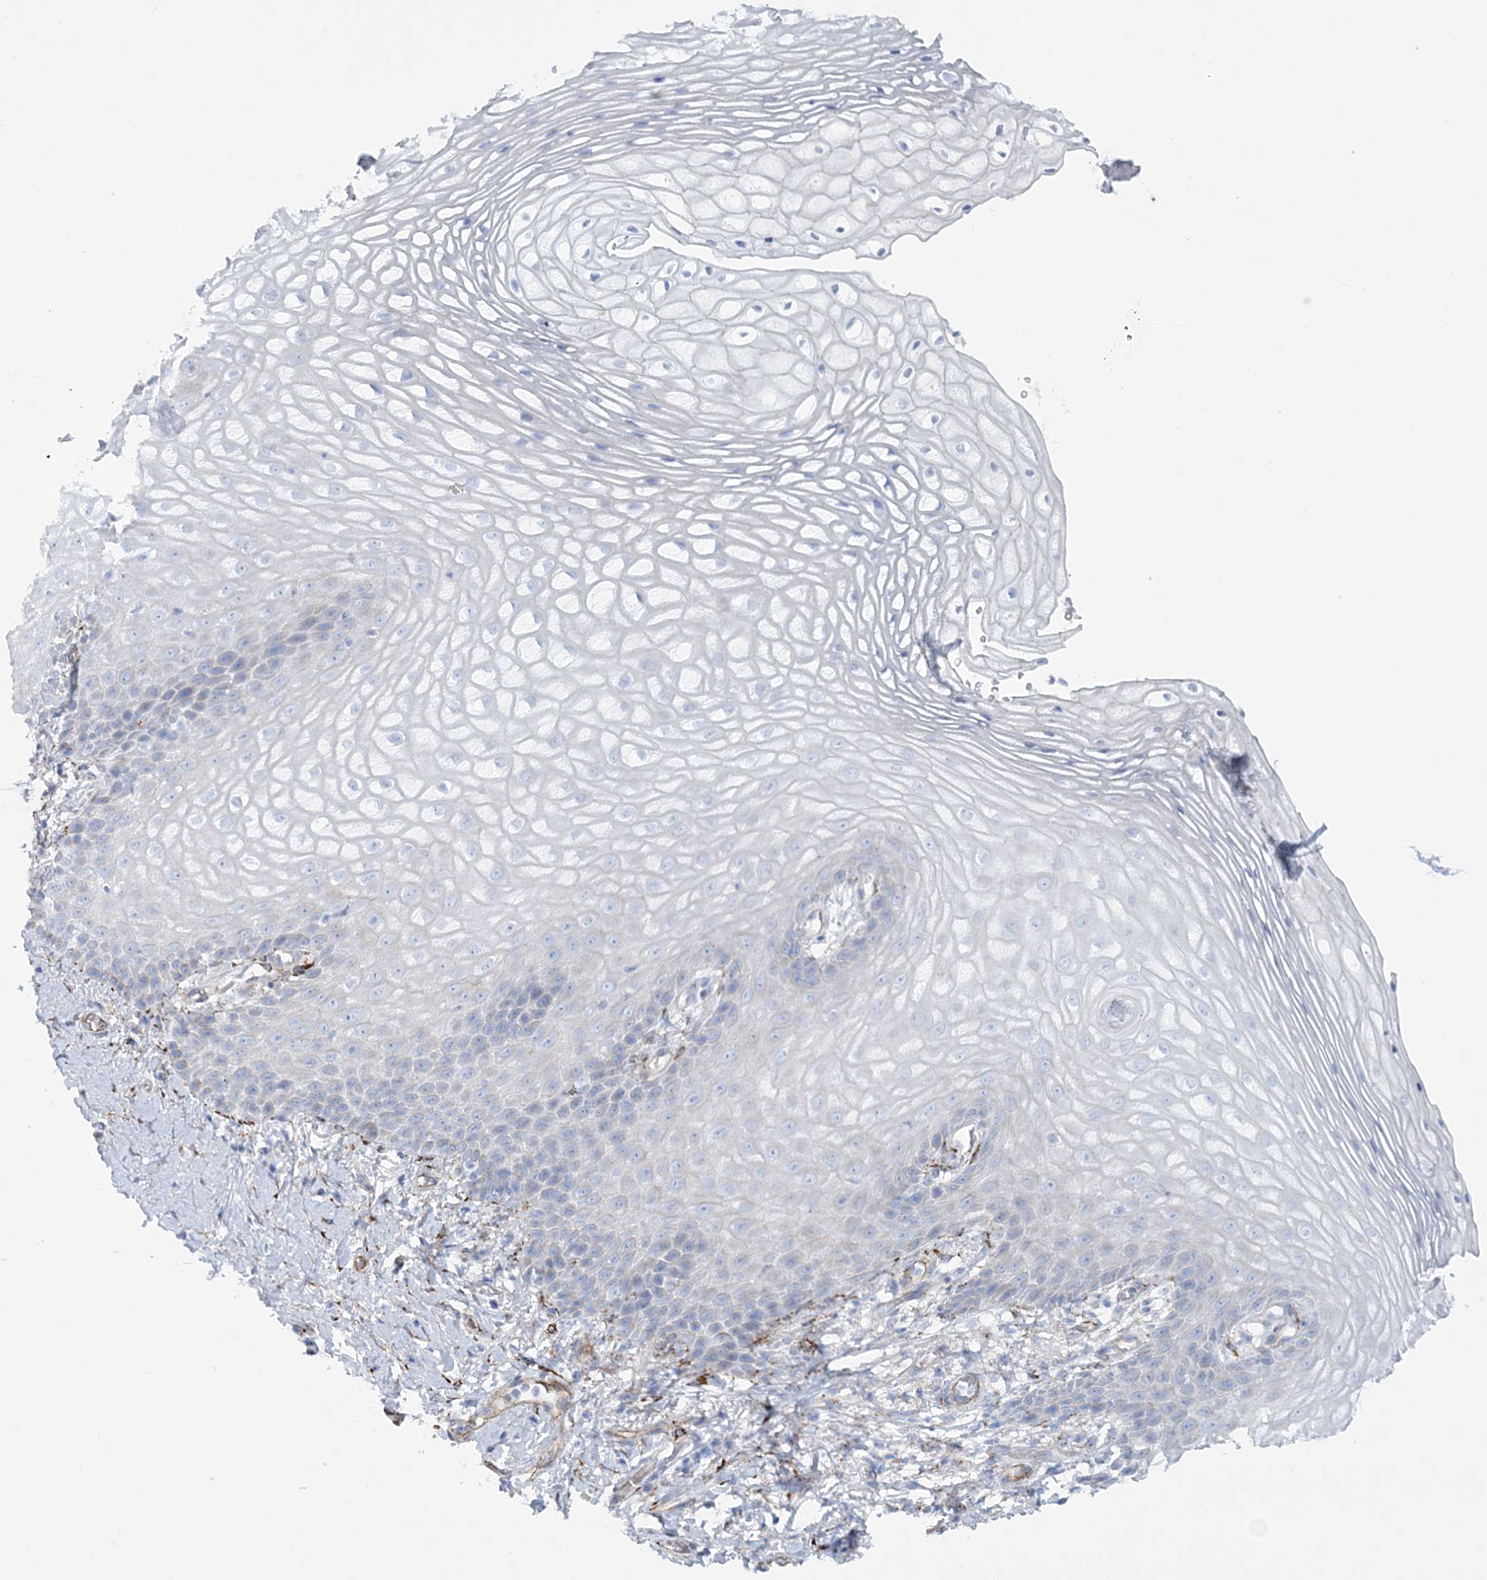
{"staining": {"intensity": "negative", "quantity": "none", "location": "none"}, "tissue": "vagina", "cell_type": "Squamous epithelial cells", "image_type": "normal", "snomed": [{"axis": "morphology", "description": "Normal tissue, NOS"}, {"axis": "topography", "description": "Vagina"}], "caption": "High magnification brightfield microscopy of benign vagina stained with DAB (brown) and counterstained with hematoxylin (blue): squamous epithelial cells show no significant positivity. (DAB immunohistochemistry visualized using brightfield microscopy, high magnification).", "gene": "RAB11FIP5", "patient": {"sex": "female", "age": 60}}